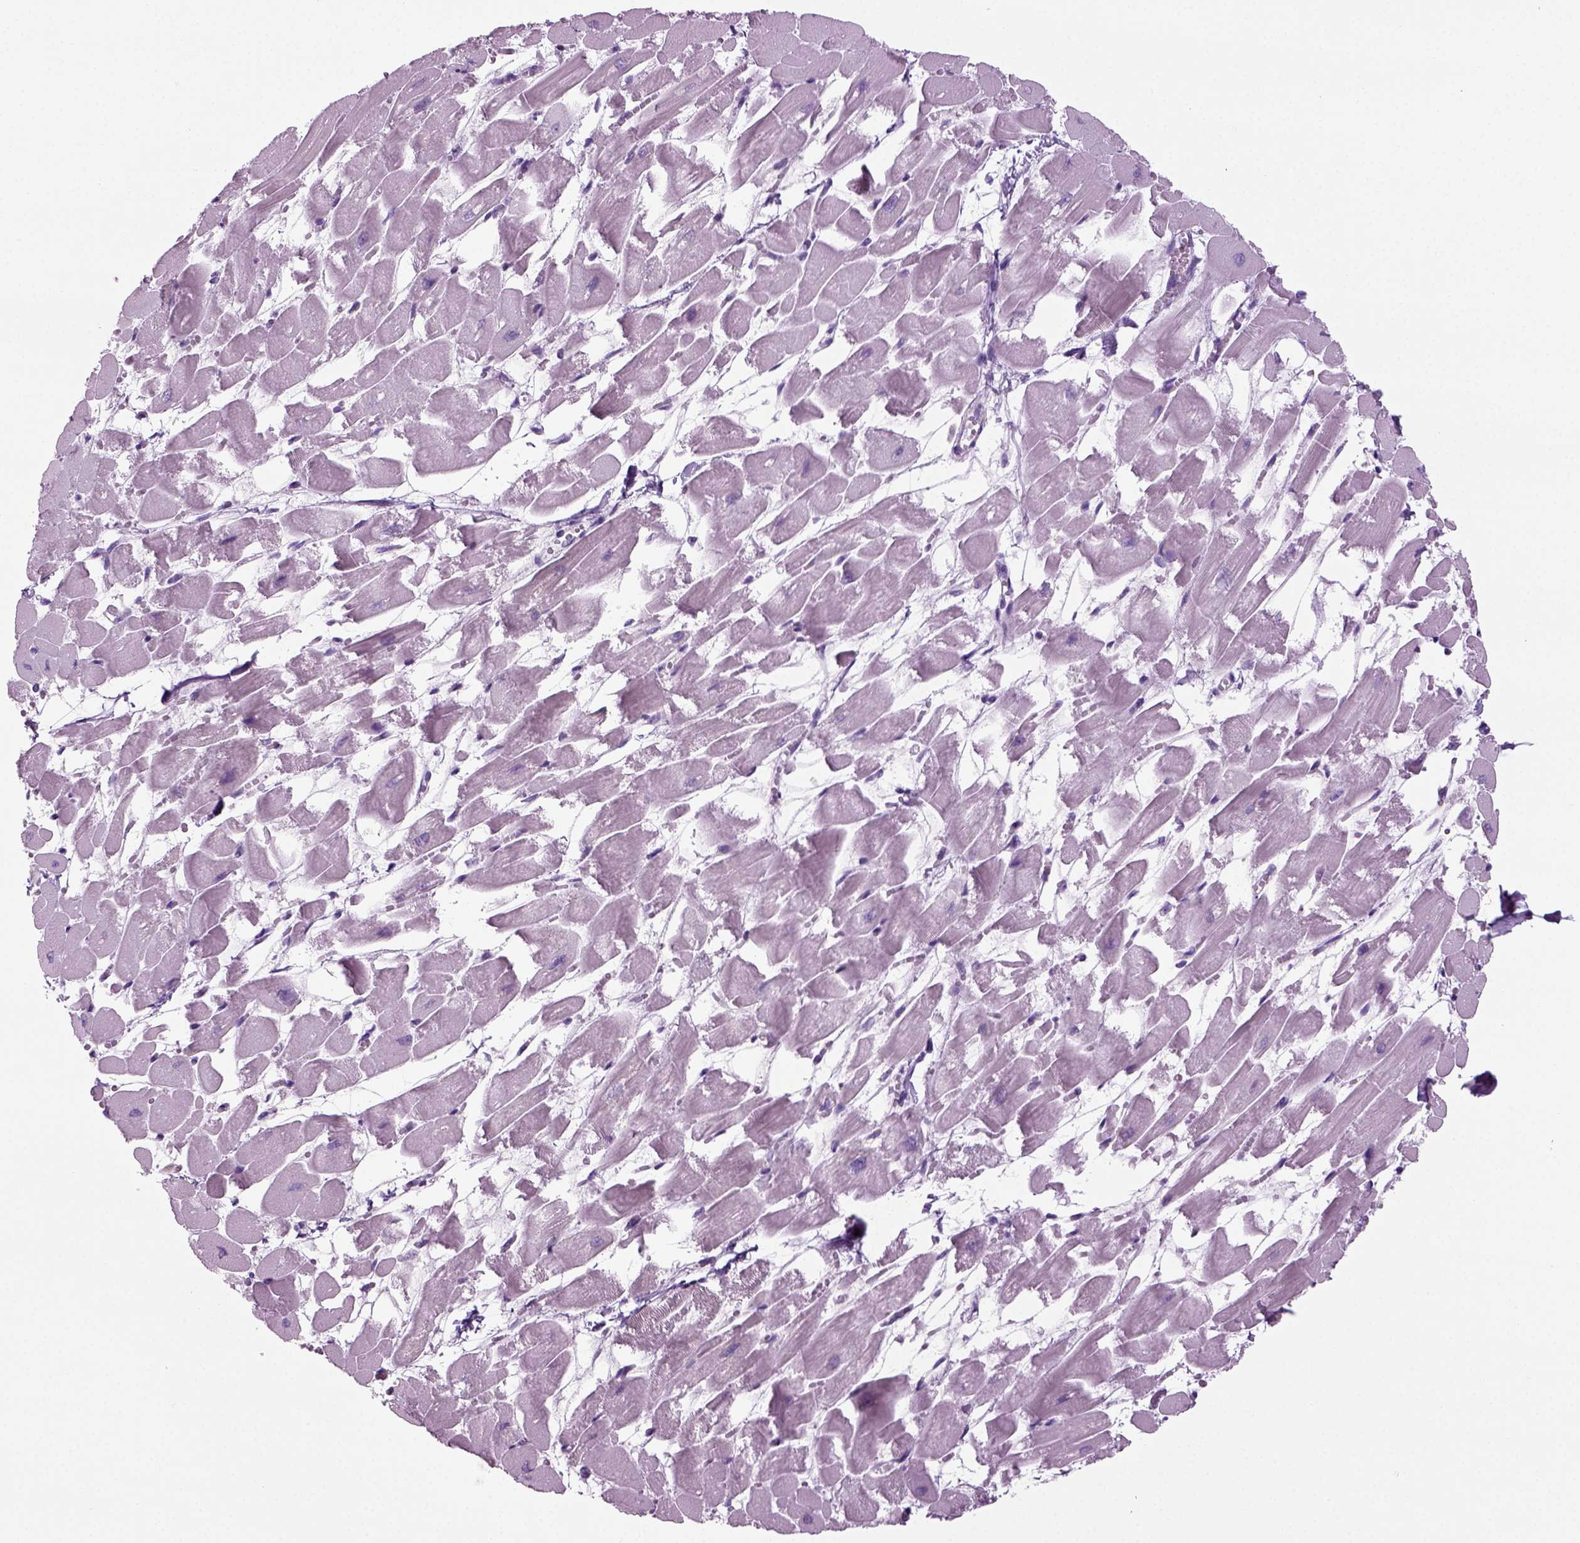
{"staining": {"intensity": "negative", "quantity": "none", "location": "none"}, "tissue": "heart muscle", "cell_type": "Cardiomyocytes", "image_type": "normal", "snomed": [{"axis": "morphology", "description": "Normal tissue, NOS"}, {"axis": "topography", "description": "Heart"}], "caption": "IHC of benign heart muscle demonstrates no staining in cardiomyocytes. (Brightfield microscopy of DAB immunohistochemistry (IHC) at high magnification).", "gene": "CD109", "patient": {"sex": "female", "age": 52}}